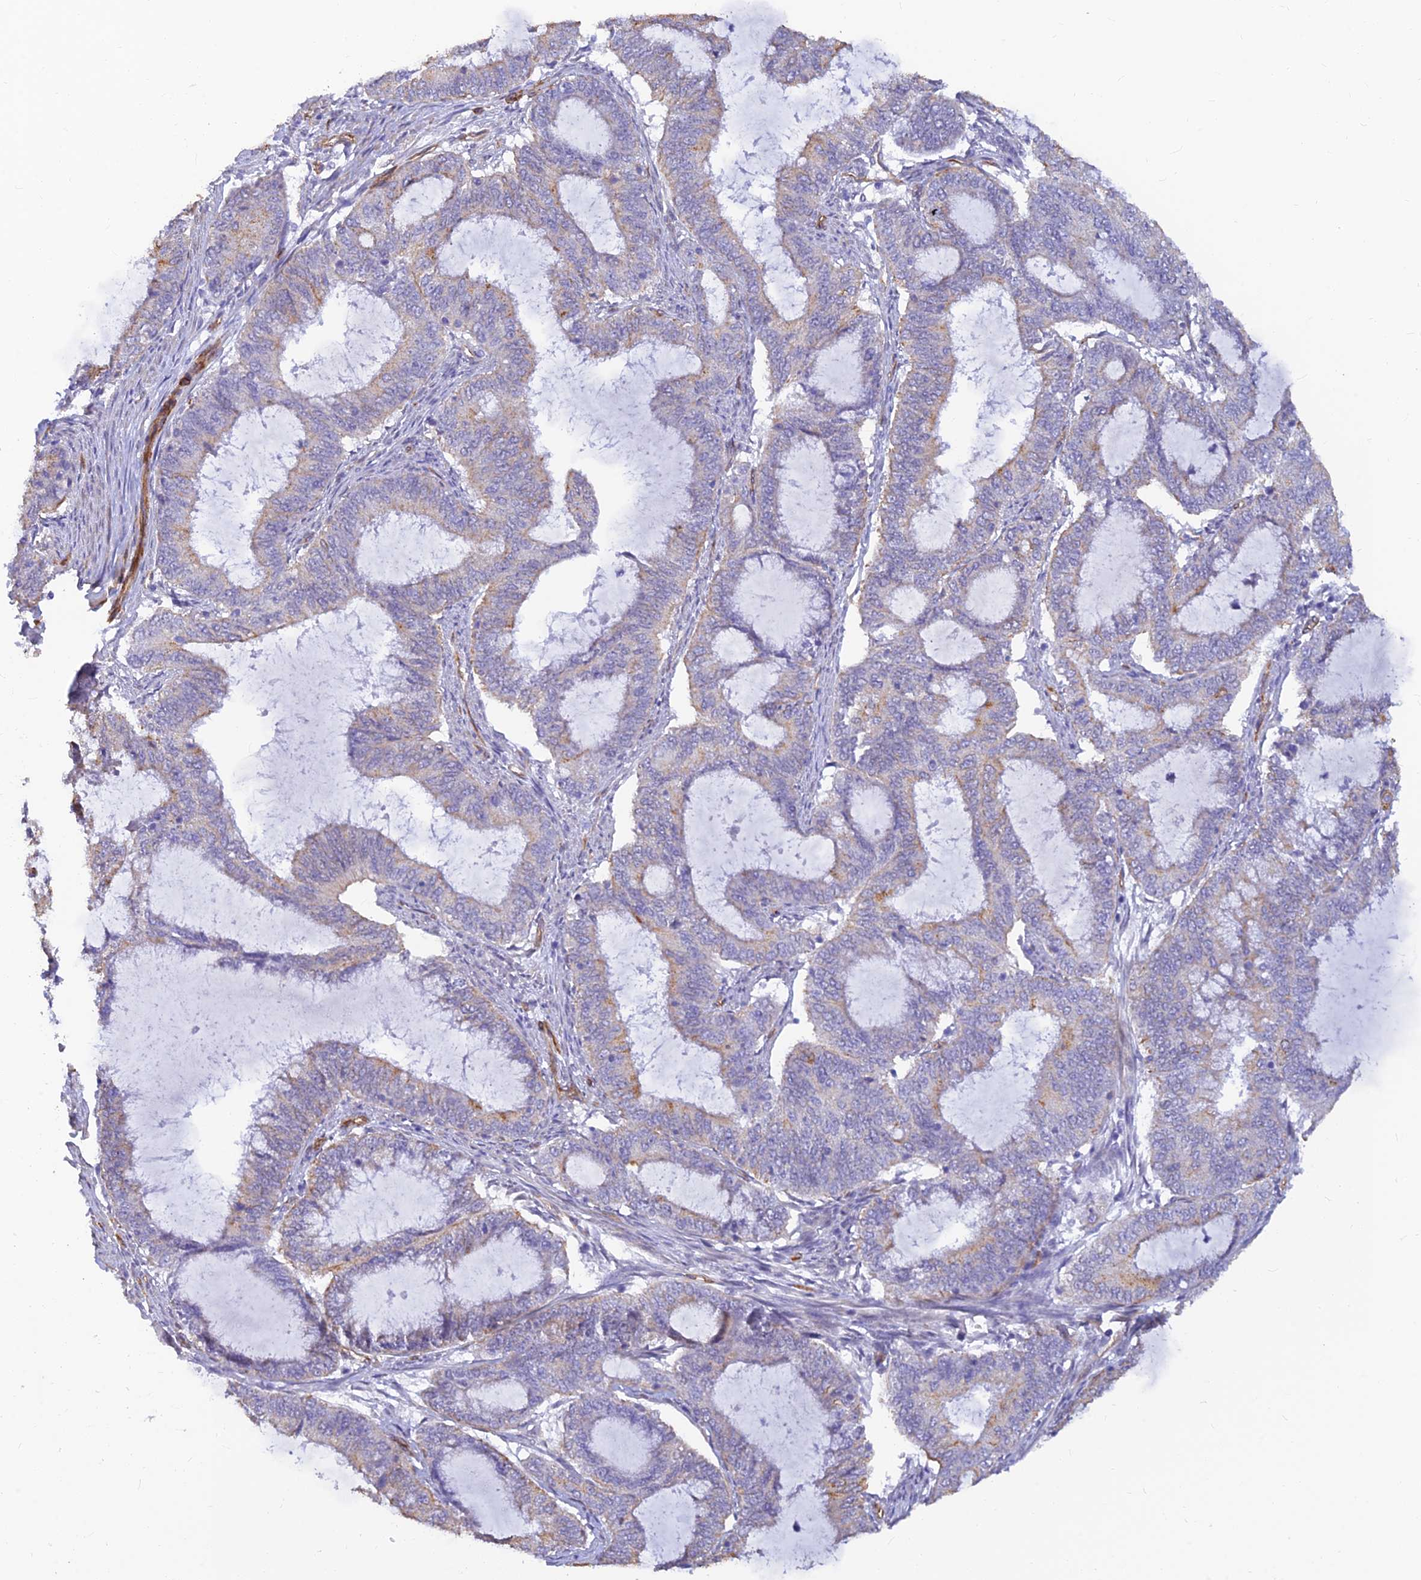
{"staining": {"intensity": "weak", "quantity": "<25%", "location": "cytoplasmic/membranous"}, "tissue": "endometrial cancer", "cell_type": "Tumor cells", "image_type": "cancer", "snomed": [{"axis": "morphology", "description": "Adenocarcinoma, NOS"}, {"axis": "topography", "description": "Endometrium"}], "caption": "IHC of human endometrial adenocarcinoma displays no staining in tumor cells.", "gene": "ALDH1L2", "patient": {"sex": "female", "age": 51}}